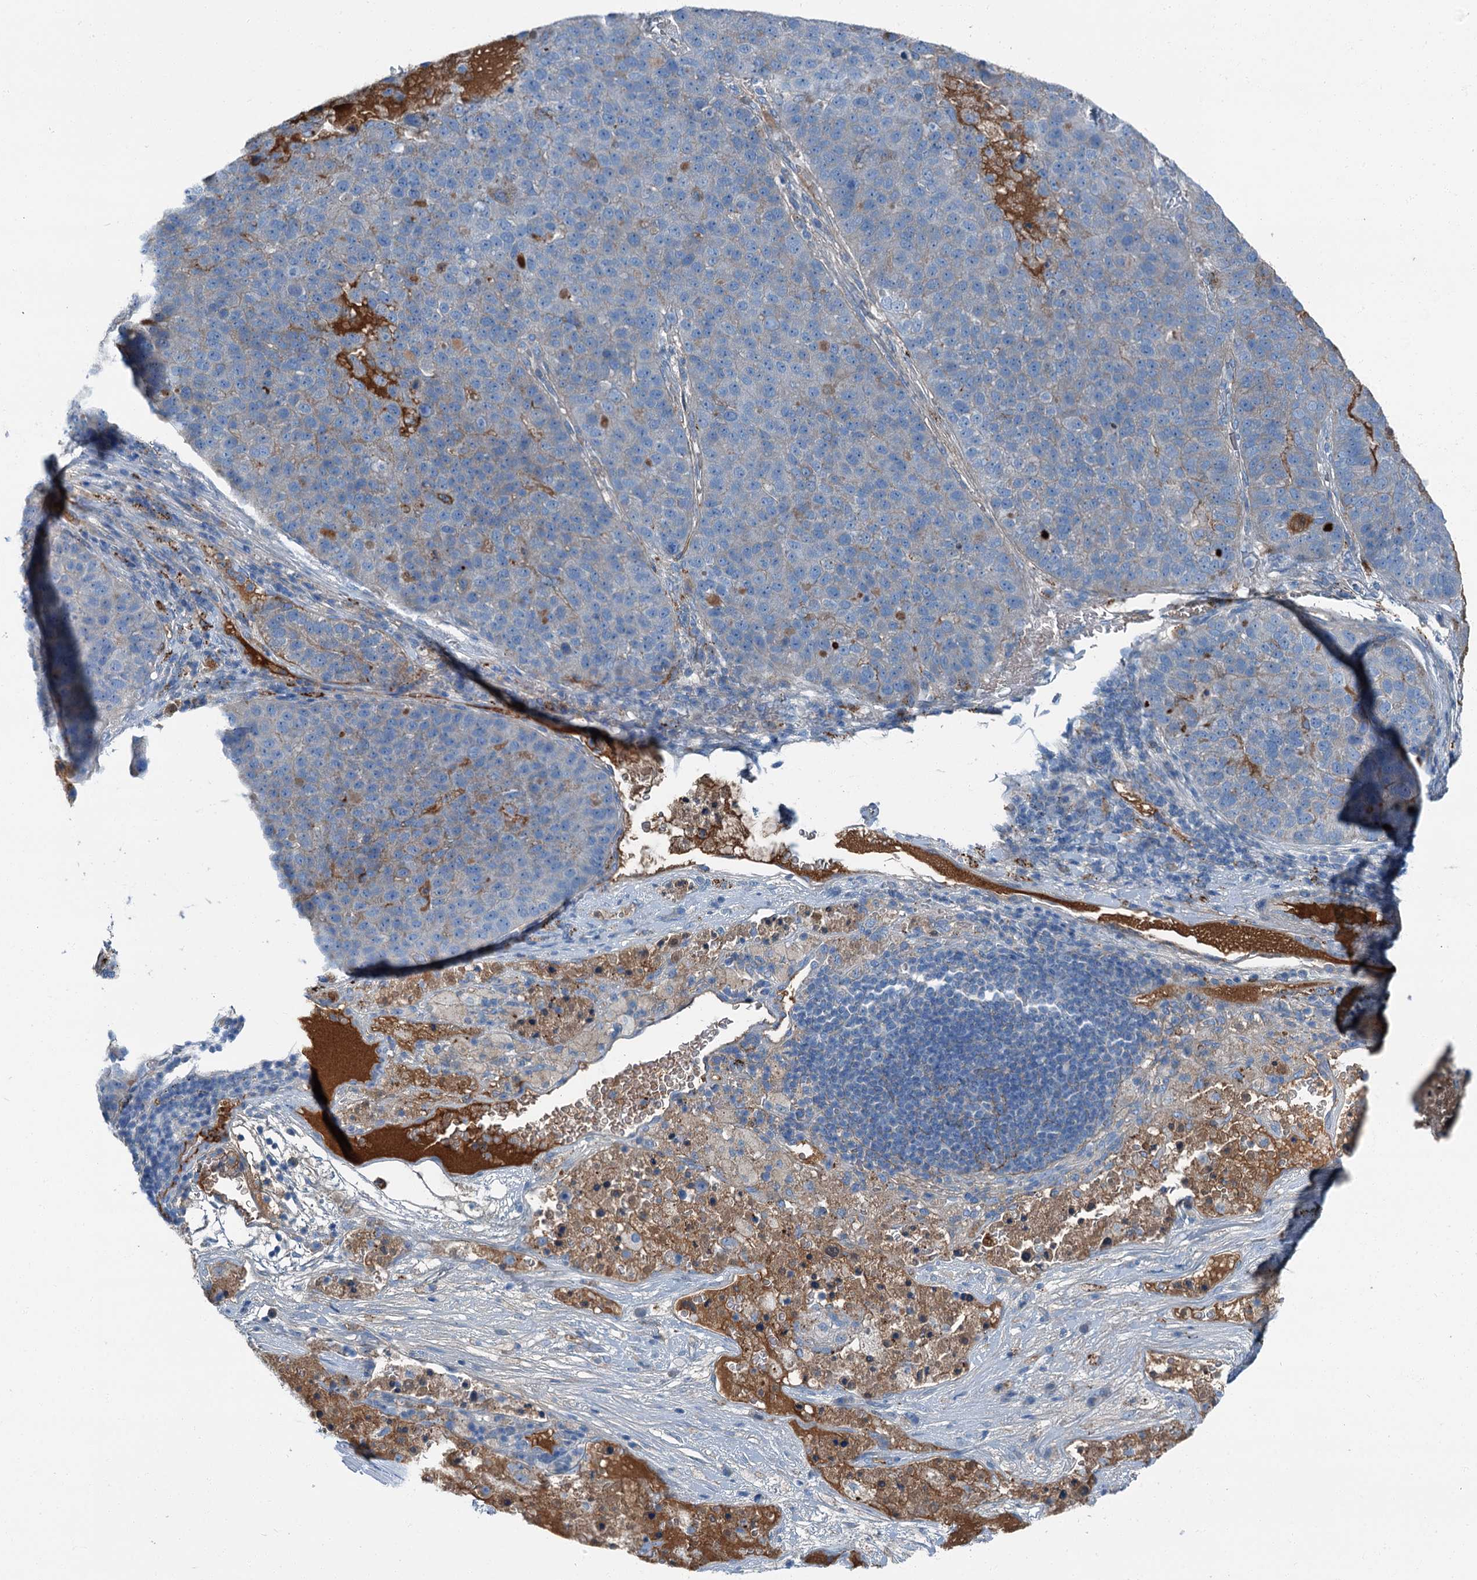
{"staining": {"intensity": "negative", "quantity": "none", "location": "none"}, "tissue": "pancreatic cancer", "cell_type": "Tumor cells", "image_type": "cancer", "snomed": [{"axis": "morphology", "description": "Adenocarcinoma, NOS"}, {"axis": "topography", "description": "Pancreas"}], "caption": "Pancreatic cancer (adenocarcinoma) was stained to show a protein in brown. There is no significant staining in tumor cells.", "gene": "AXL", "patient": {"sex": "female", "age": 61}}